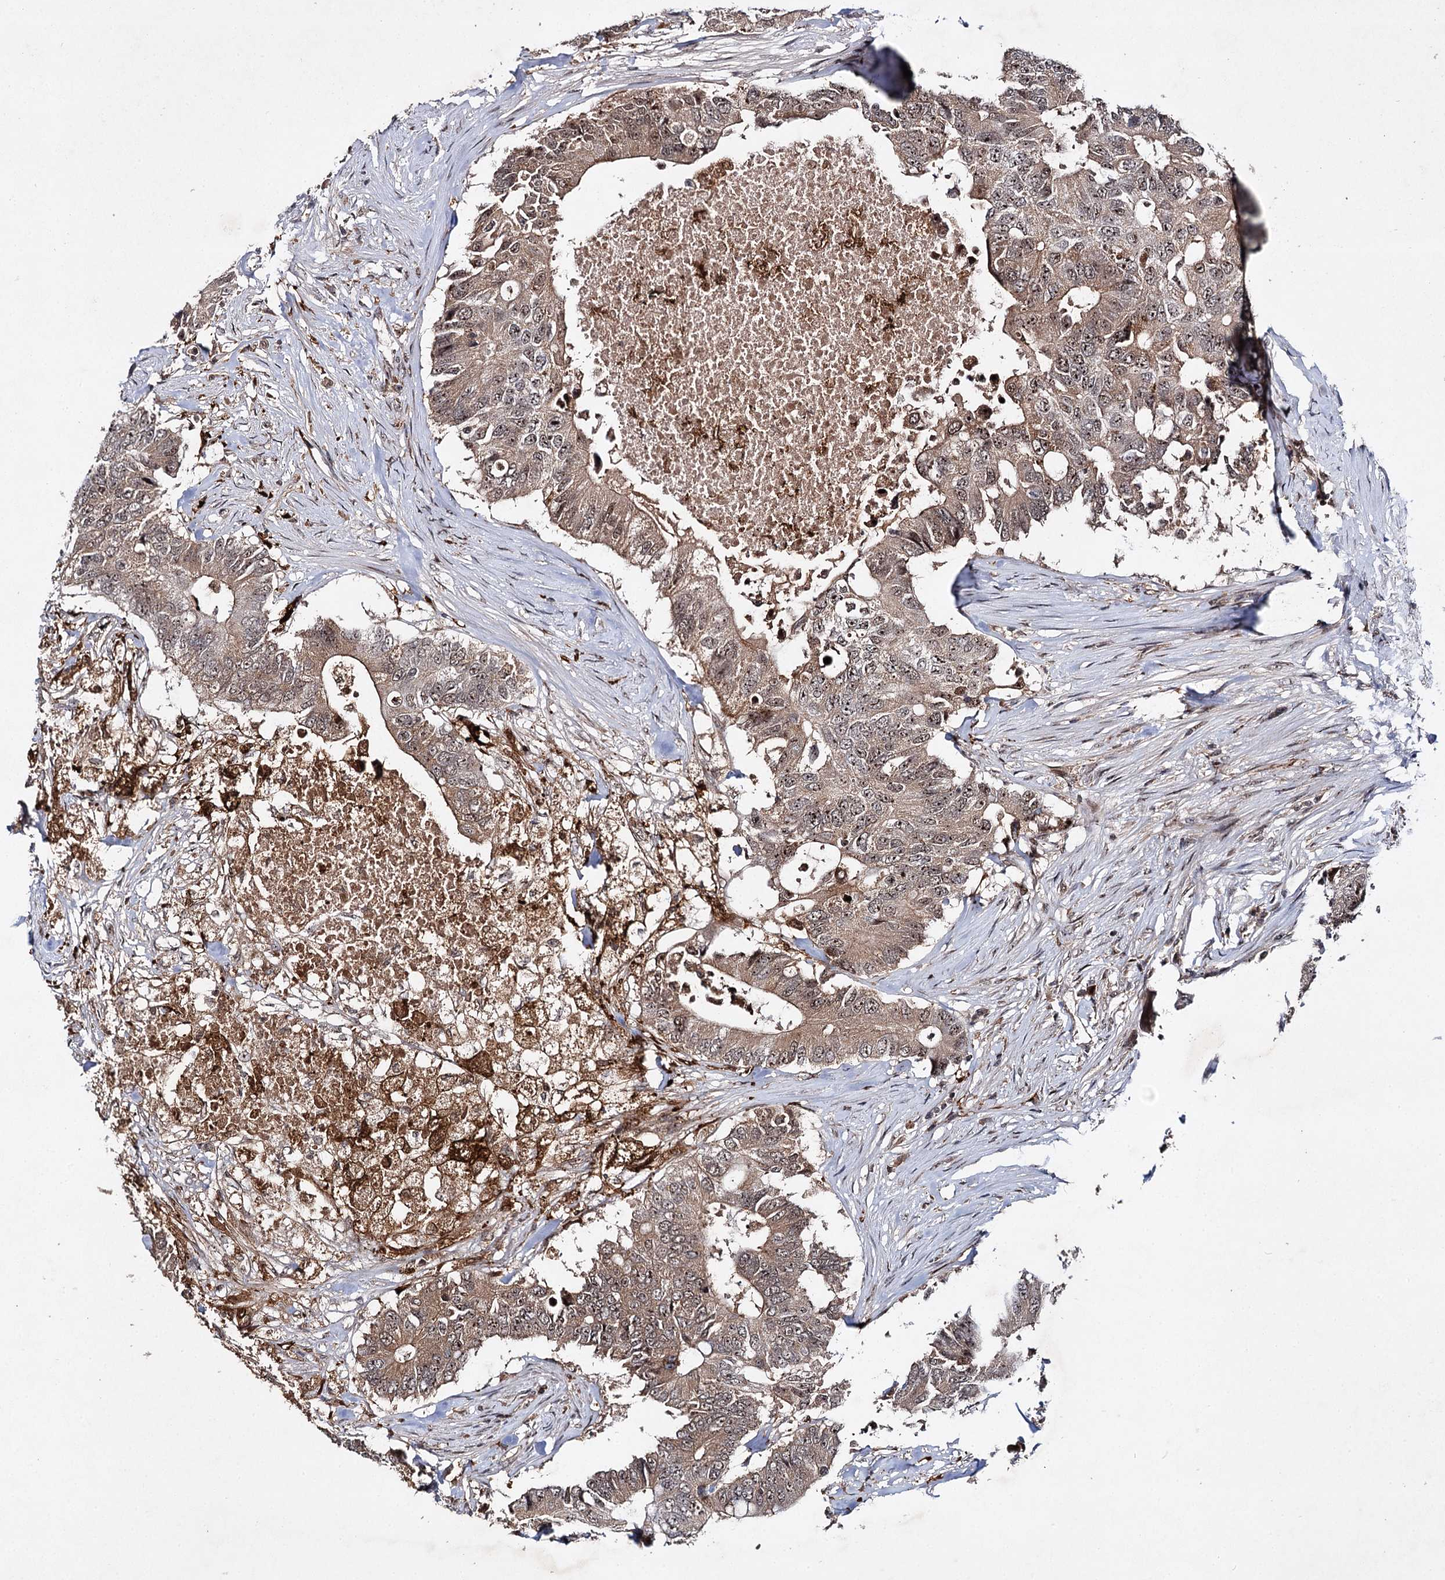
{"staining": {"intensity": "moderate", "quantity": ">75%", "location": "cytoplasmic/membranous,nuclear"}, "tissue": "colorectal cancer", "cell_type": "Tumor cells", "image_type": "cancer", "snomed": [{"axis": "morphology", "description": "Adenocarcinoma, NOS"}, {"axis": "topography", "description": "Colon"}], "caption": "Immunohistochemistry (IHC) photomicrograph of human adenocarcinoma (colorectal) stained for a protein (brown), which exhibits medium levels of moderate cytoplasmic/membranous and nuclear positivity in approximately >75% of tumor cells.", "gene": "BUD13", "patient": {"sex": "male", "age": 71}}